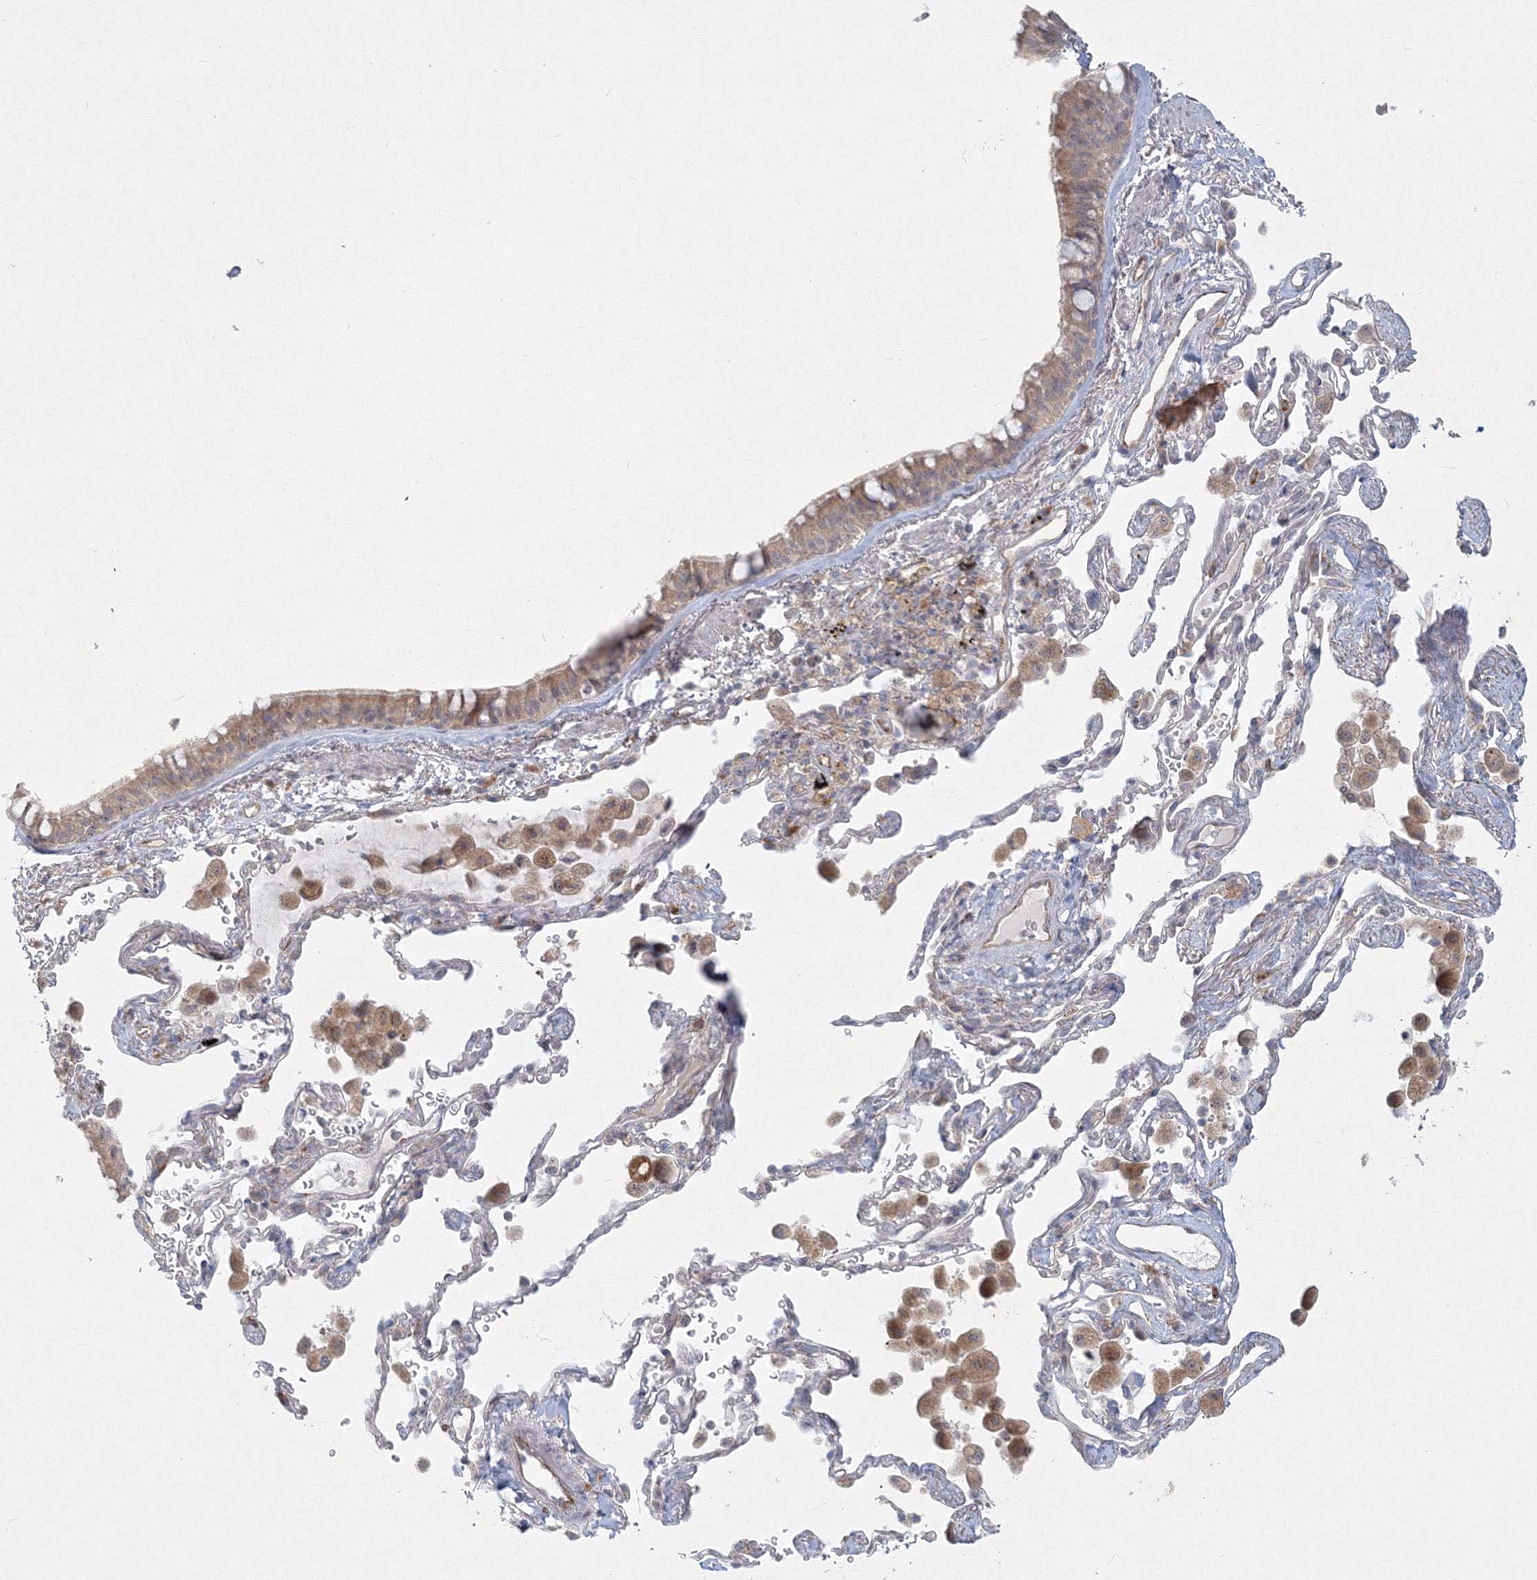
{"staining": {"intensity": "moderate", "quantity": "25%-75%", "location": "cytoplasmic/membranous"}, "tissue": "bronchus", "cell_type": "Respiratory epithelial cells", "image_type": "normal", "snomed": [{"axis": "morphology", "description": "Normal tissue, NOS"}, {"axis": "morphology", "description": "Adenocarcinoma, NOS"}, {"axis": "topography", "description": "Bronchus"}, {"axis": "topography", "description": "Lung"}], "caption": "Bronchus stained with a brown dye reveals moderate cytoplasmic/membranous positive expression in about 25%-75% of respiratory epithelial cells.", "gene": "WDR49", "patient": {"sex": "male", "age": 54}}